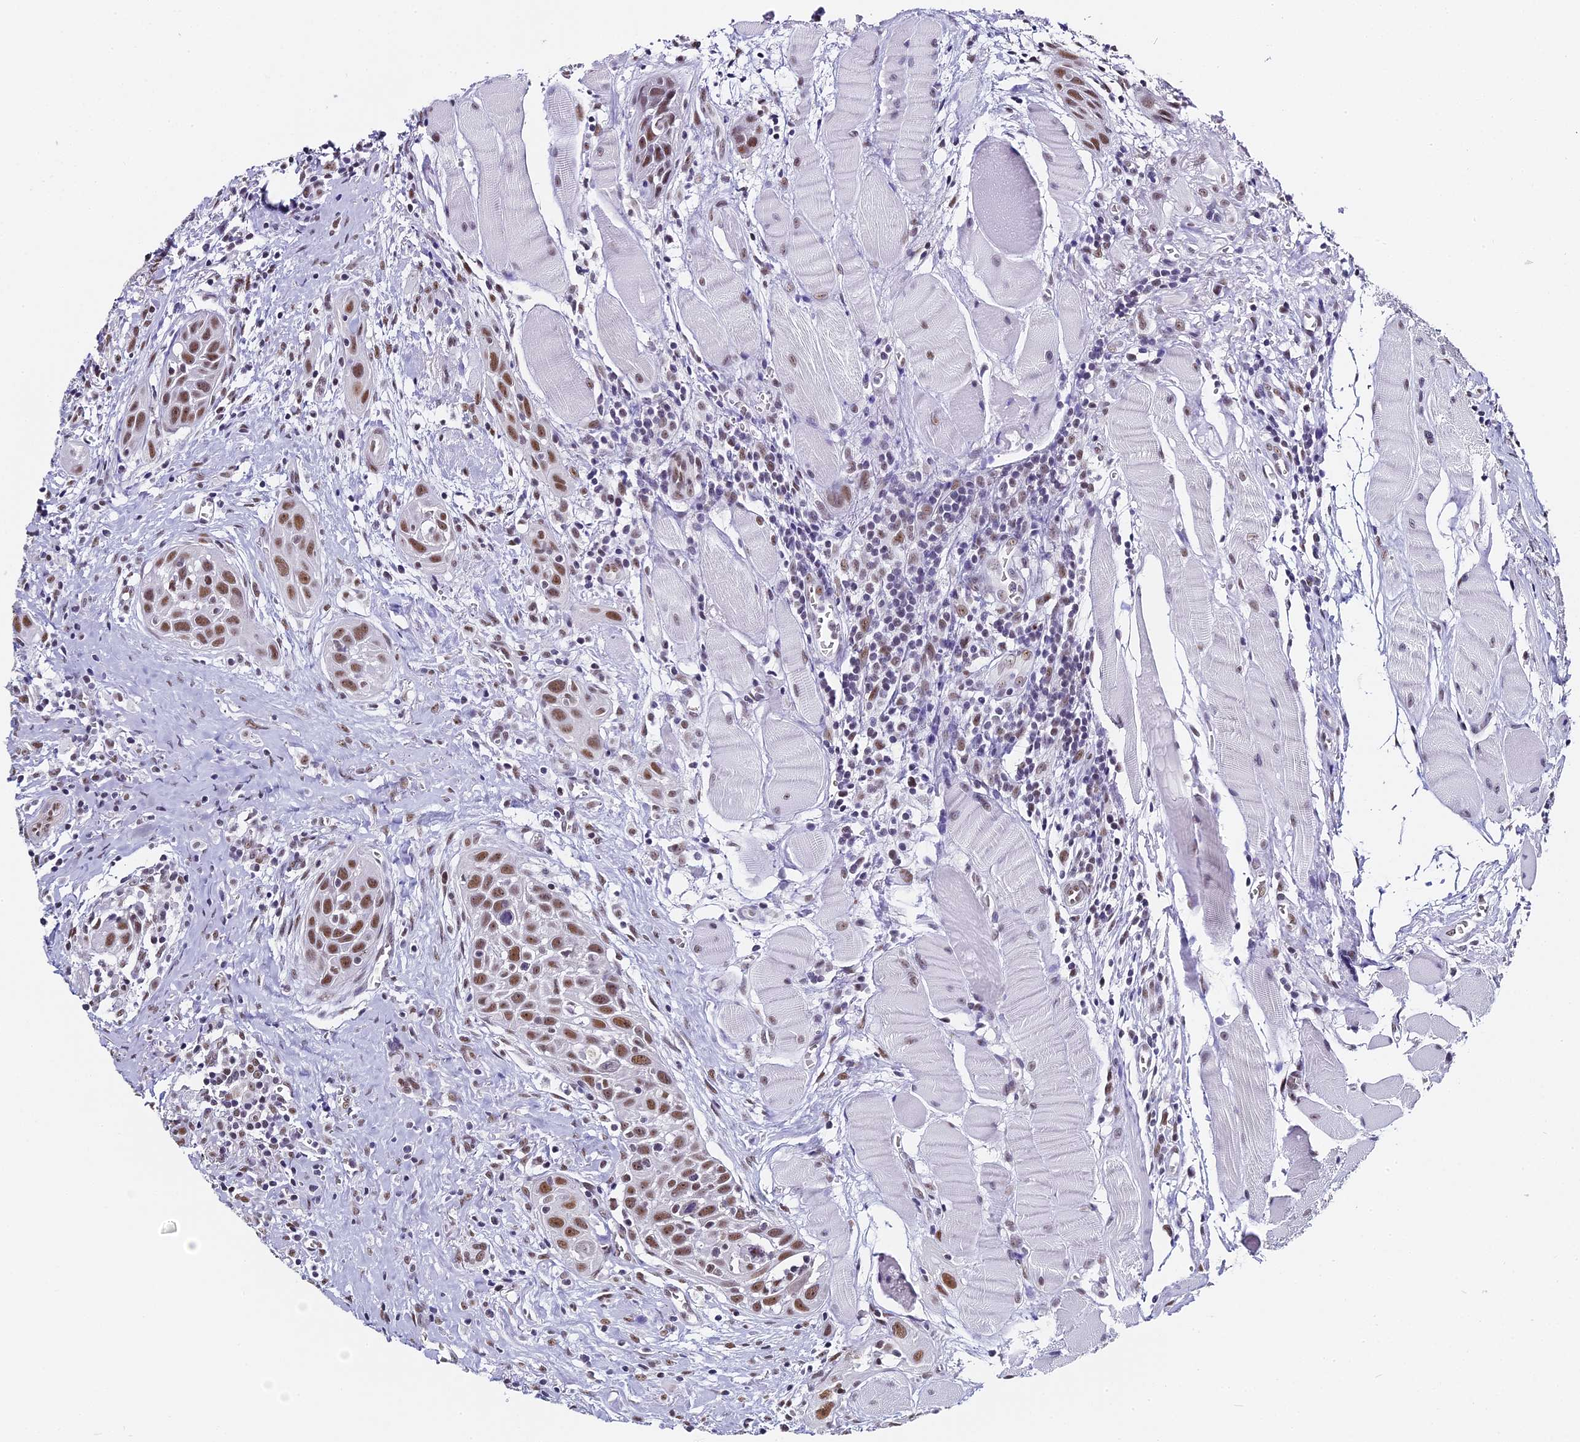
{"staining": {"intensity": "moderate", "quantity": ">75%", "location": "nuclear"}, "tissue": "head and neck cancer", "cell_type": "Tumor cells", "image_type": "cancer", "snomed": [{"axis": "morphology", "description": "Squamous cell carcinoma, NOS"}, {"axis": "topography", "description": "Oral tissue"}, {"axis": "topography", "description": "Head-Neck"}], "caption": "This is an image of immunohistochemistry staining of head and neck cancer (squamous cell carcinoma), which shows moderate expression in the nuclear of tumor cells.", "gene": "CD2BP2", "patient": {"sex": "female", "age": 50}}